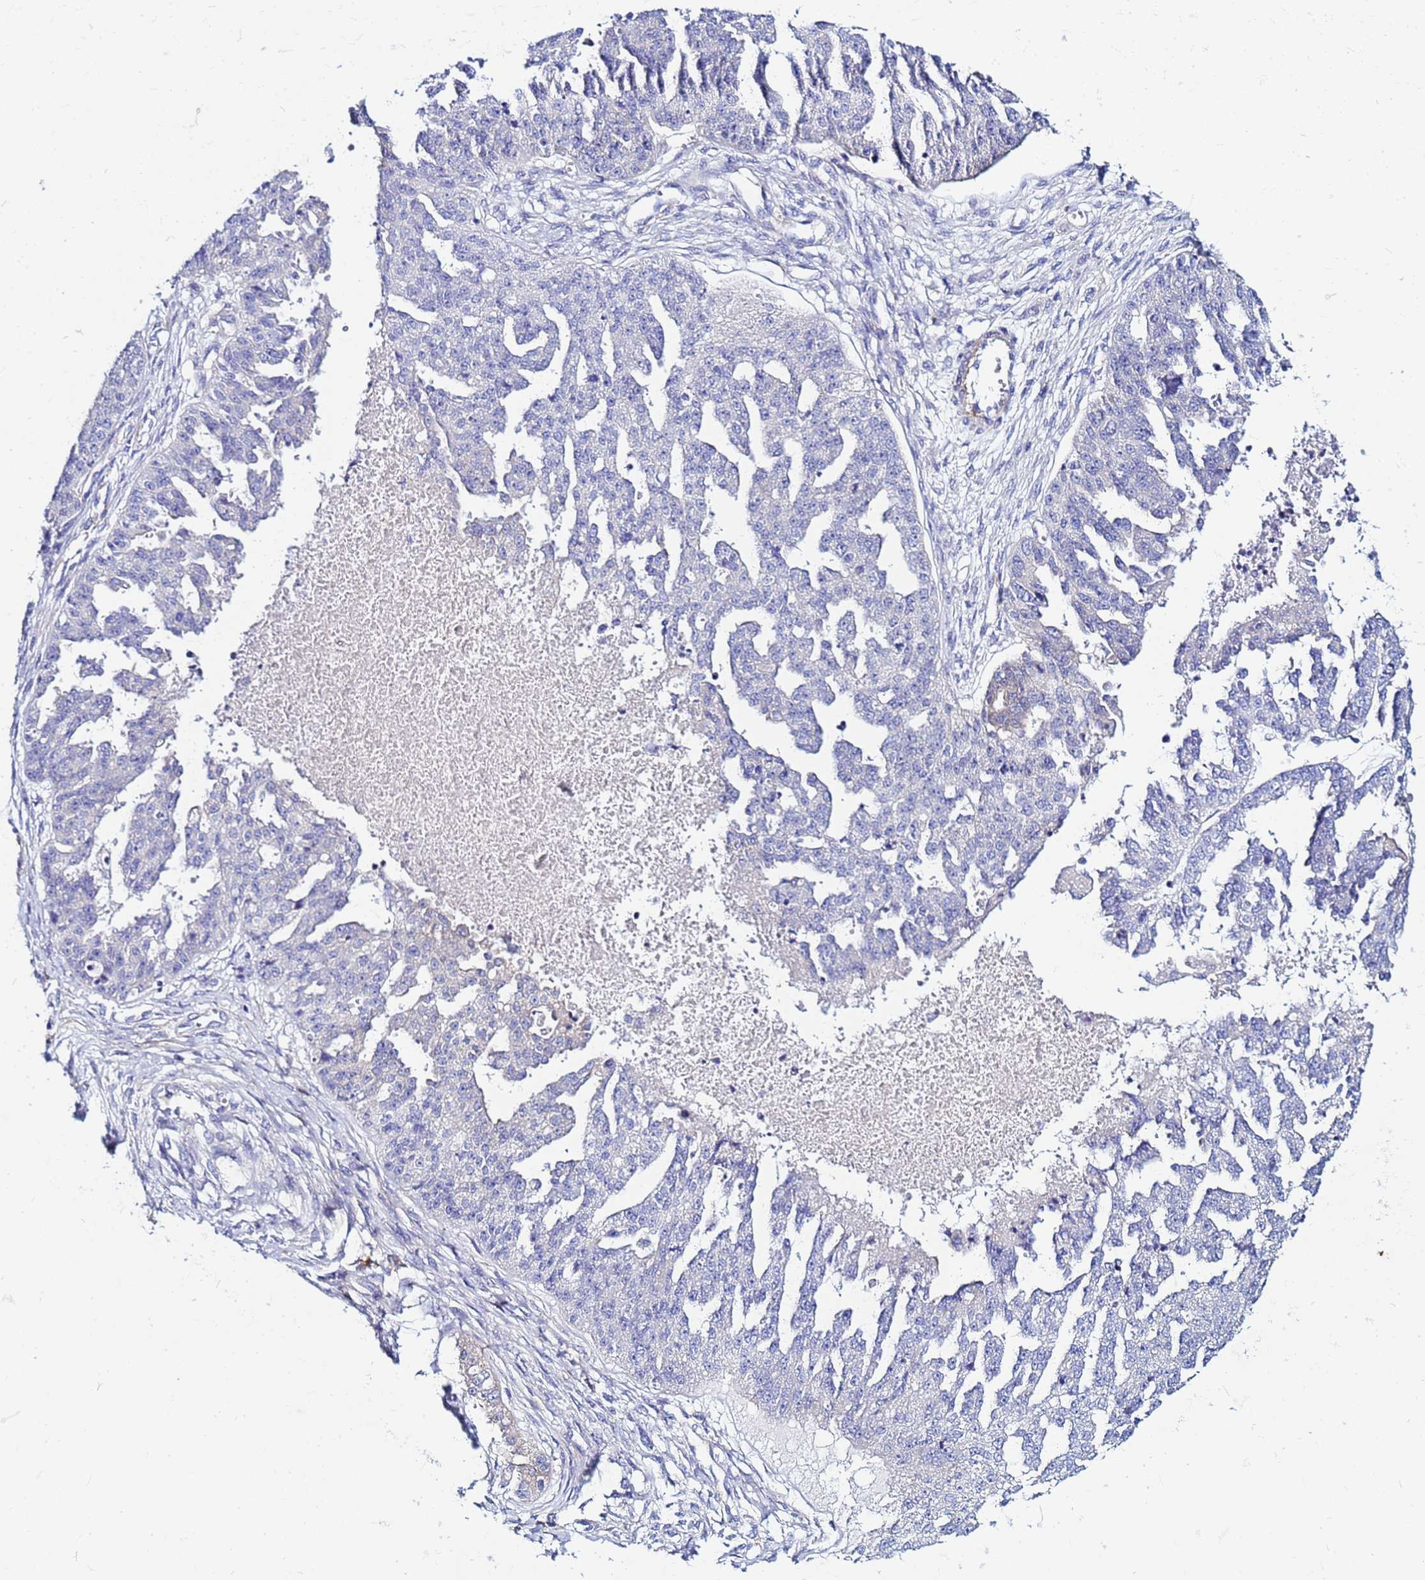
{"staining": {"intensity": "weak", "quantity": "<25%", "location": "cytoplasmic/membranous"}, "tissue": "ovarian cancer", "cell_type": "Tumor cells", "image_type": "cancer", "snomed": [{"axis": "morphology", "description": "Cystadenocarcinoma, serous, NOS"}, {"axis": "topography", "description": "Ovary"}], "caption": "Immunohistochemical staining of ovarian serous cystadenocarcinoma demonstrates no significant staining in tumor cells.", "gene": "JRKL", "patient": {"sex": "female", "age": 58}}